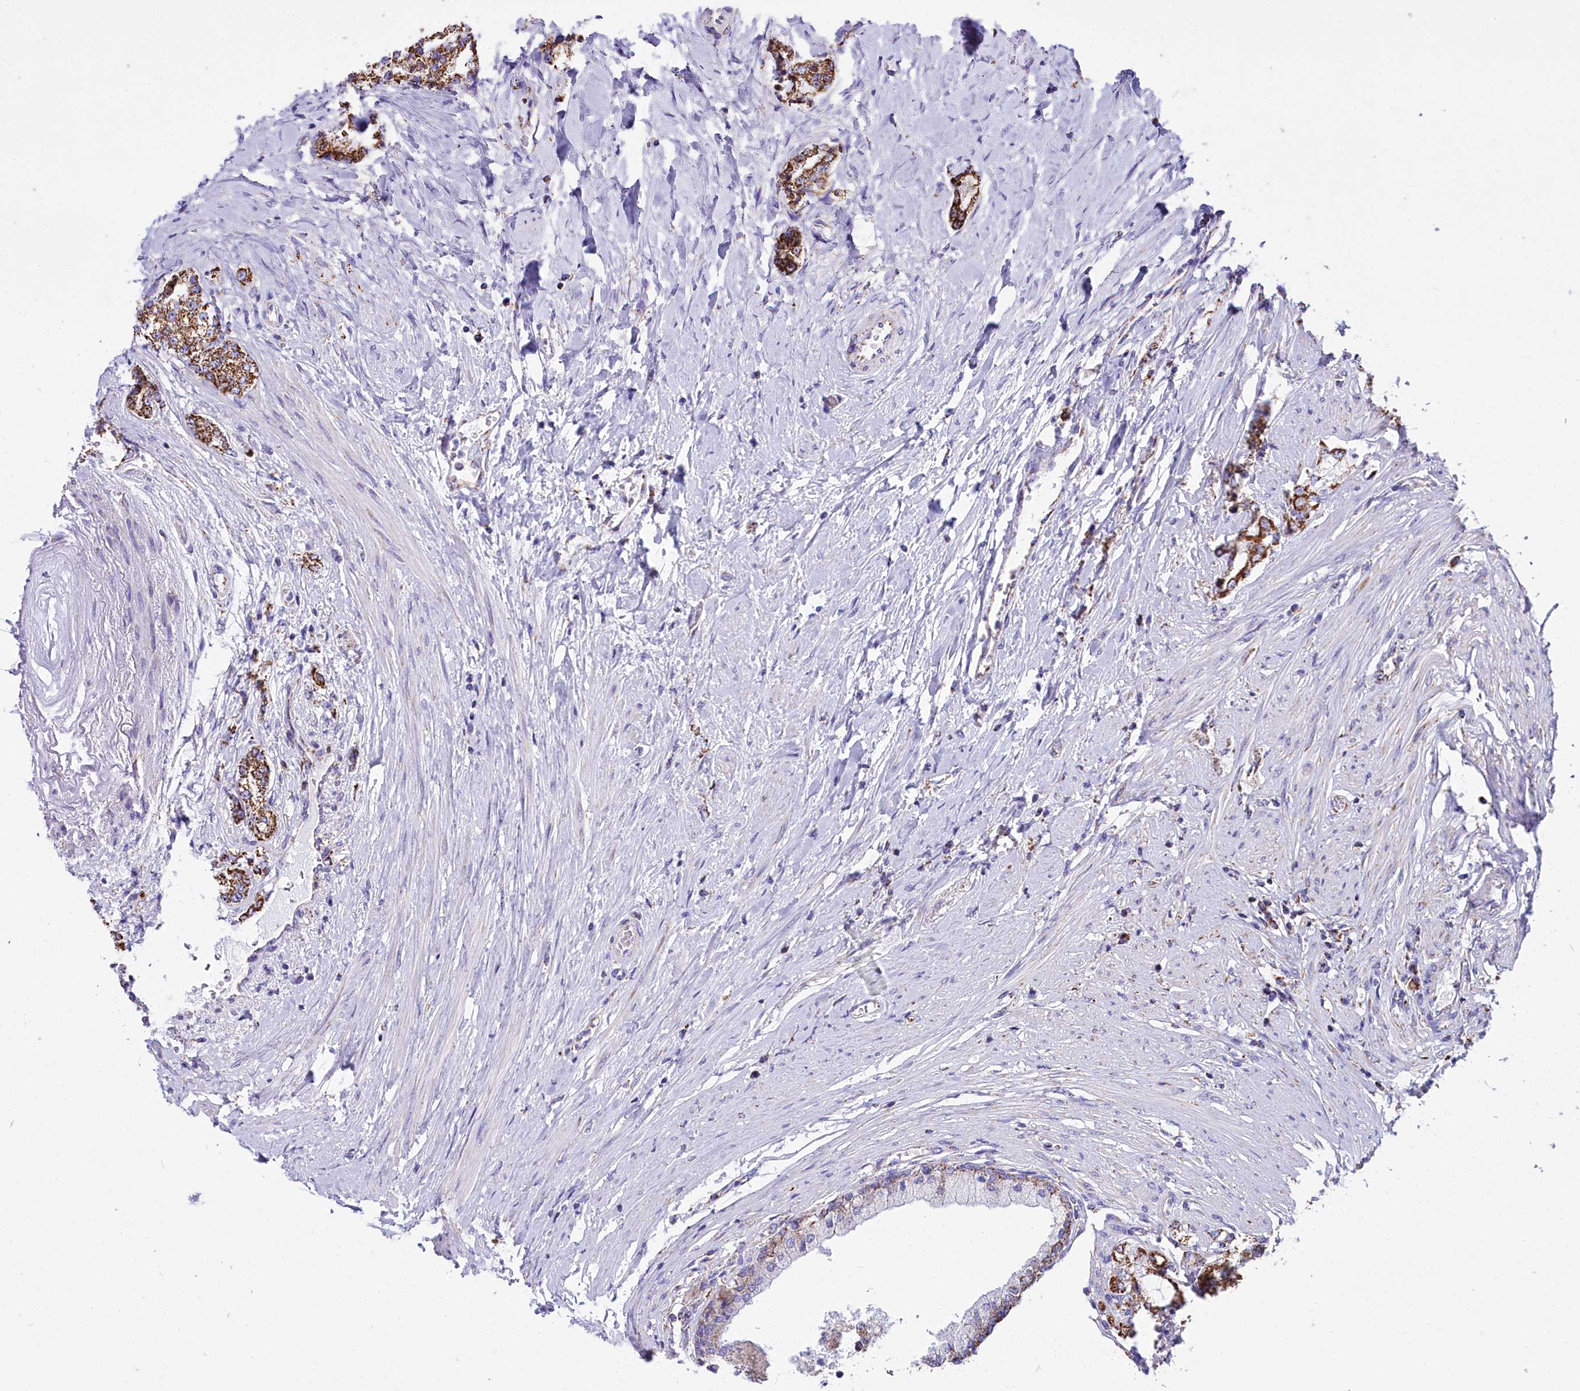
{"staining": {"intensity": "strong", "quantity": ">75%", "location": "cytoplasmic/membranous"}, "tissue": "prostate cancer", "cell_type": "Tumor cells", "image_type": "cancer", "snomed": [{"axis": "morphology", "description": "Adenocarcinoma, High grade"}, {"axis": "topography", "description": "Prostate"}], "caption": "Human prostate cancer stained for a protein (brown) reveals strong cytoplasmic/membranous positive staining in approximately >75% of tumor cells.", "gene": "WDFY3", "patient": {"sex": "male", "age": 64}}